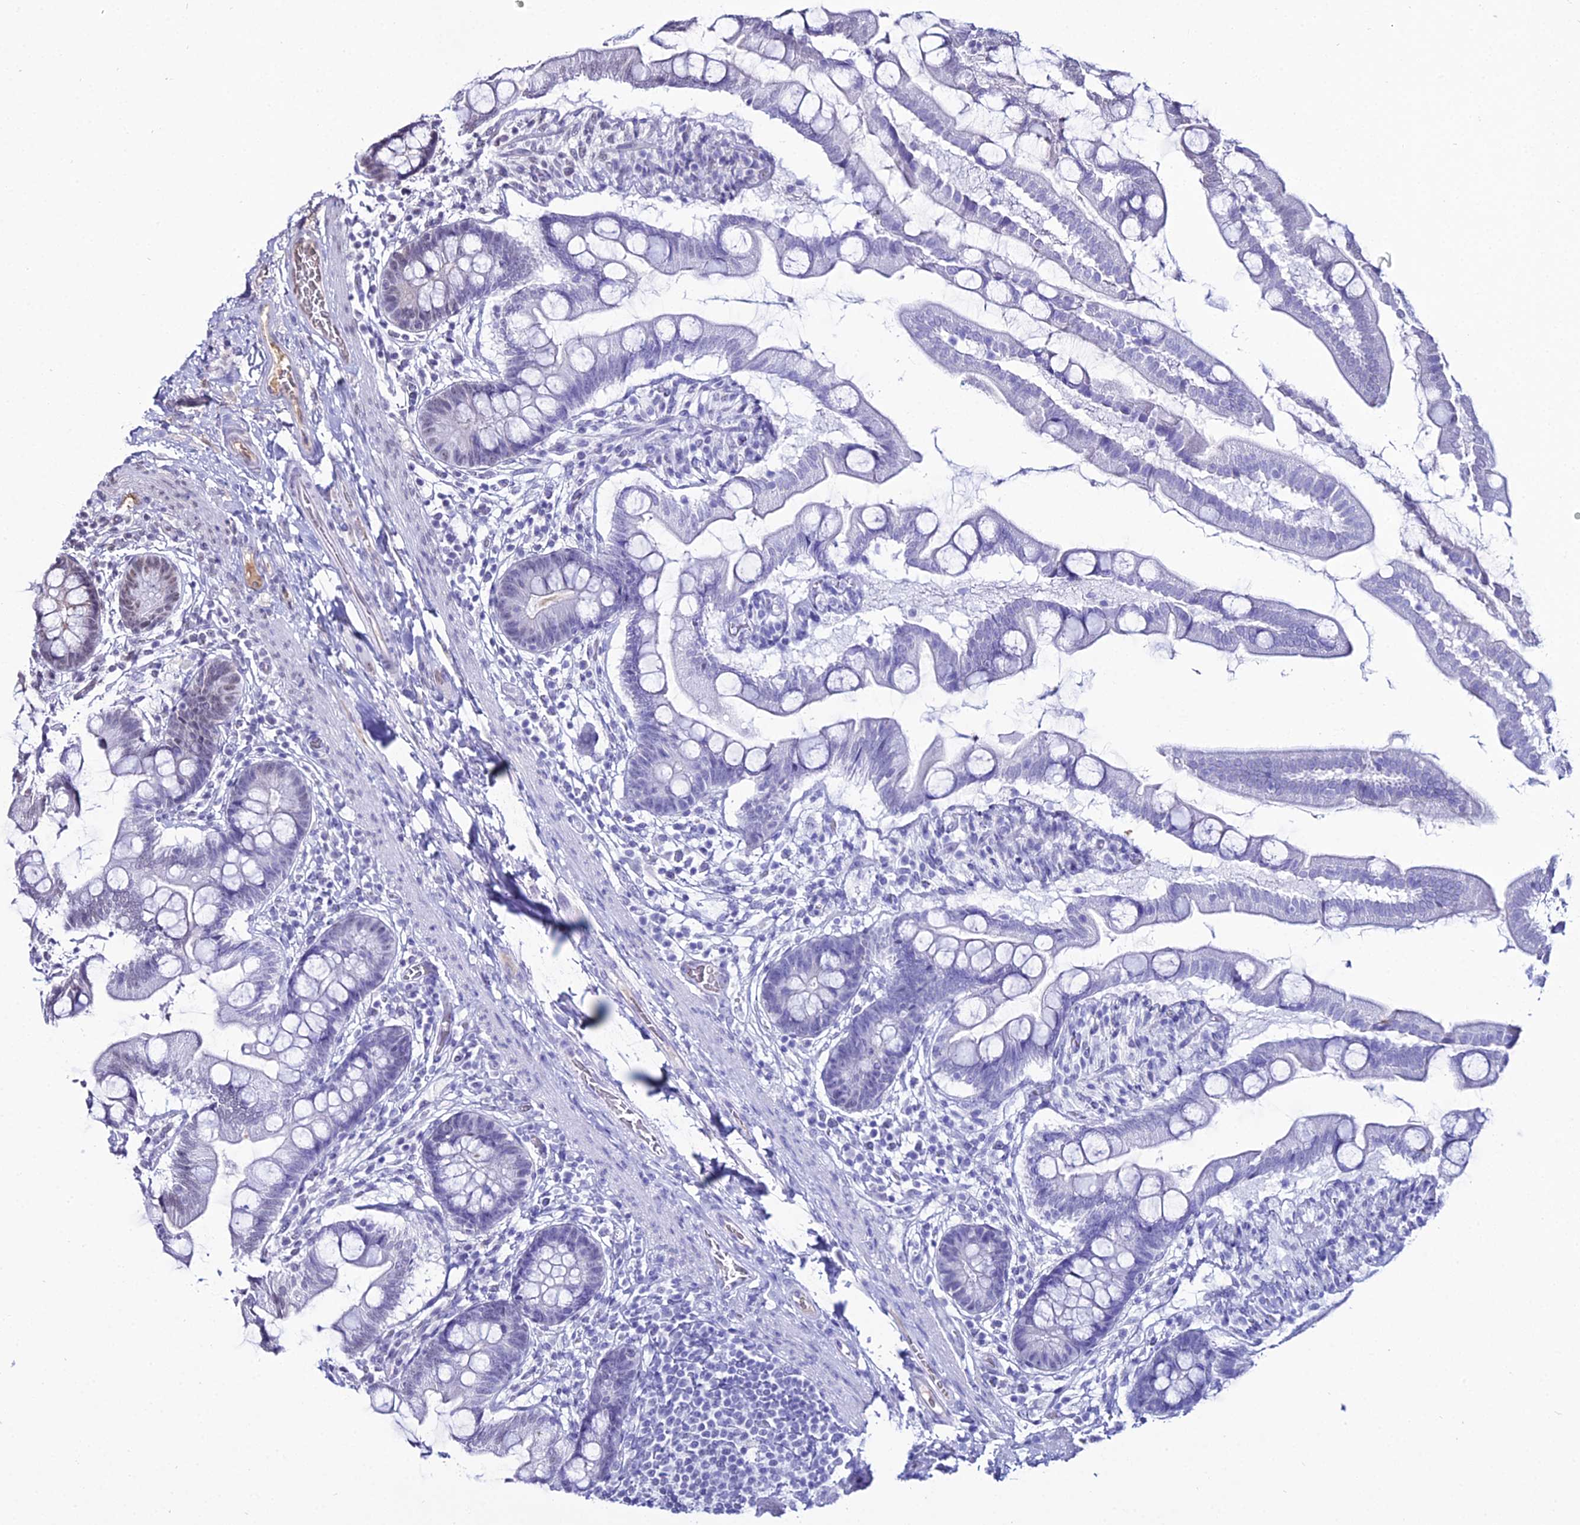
{"staining": {"intensity": "moderate", "quantity": "<25%", "location": "nuclear"}, "tissue": "small intestine", "cell_type": "Glandular cells", "image_type": "normal", "snomed": [{"axis": "morphology", "description": "Normal tissue, NOS"}, {"axis": "topography", "description": "Small intestine"}], "caption": "DAB (3,3'-diaminobenzidine) immunohistochemical staining of normal human small intestine reveals moderate nuclear protein staining in approximately <25% of glandular cells. The staining was performed using DAB, with brown indicating positive protein expression. Nuclei are stained blue with hematoxylin.", "gene": "RBM12", "patient": {"sex": "female", "age": 56}}